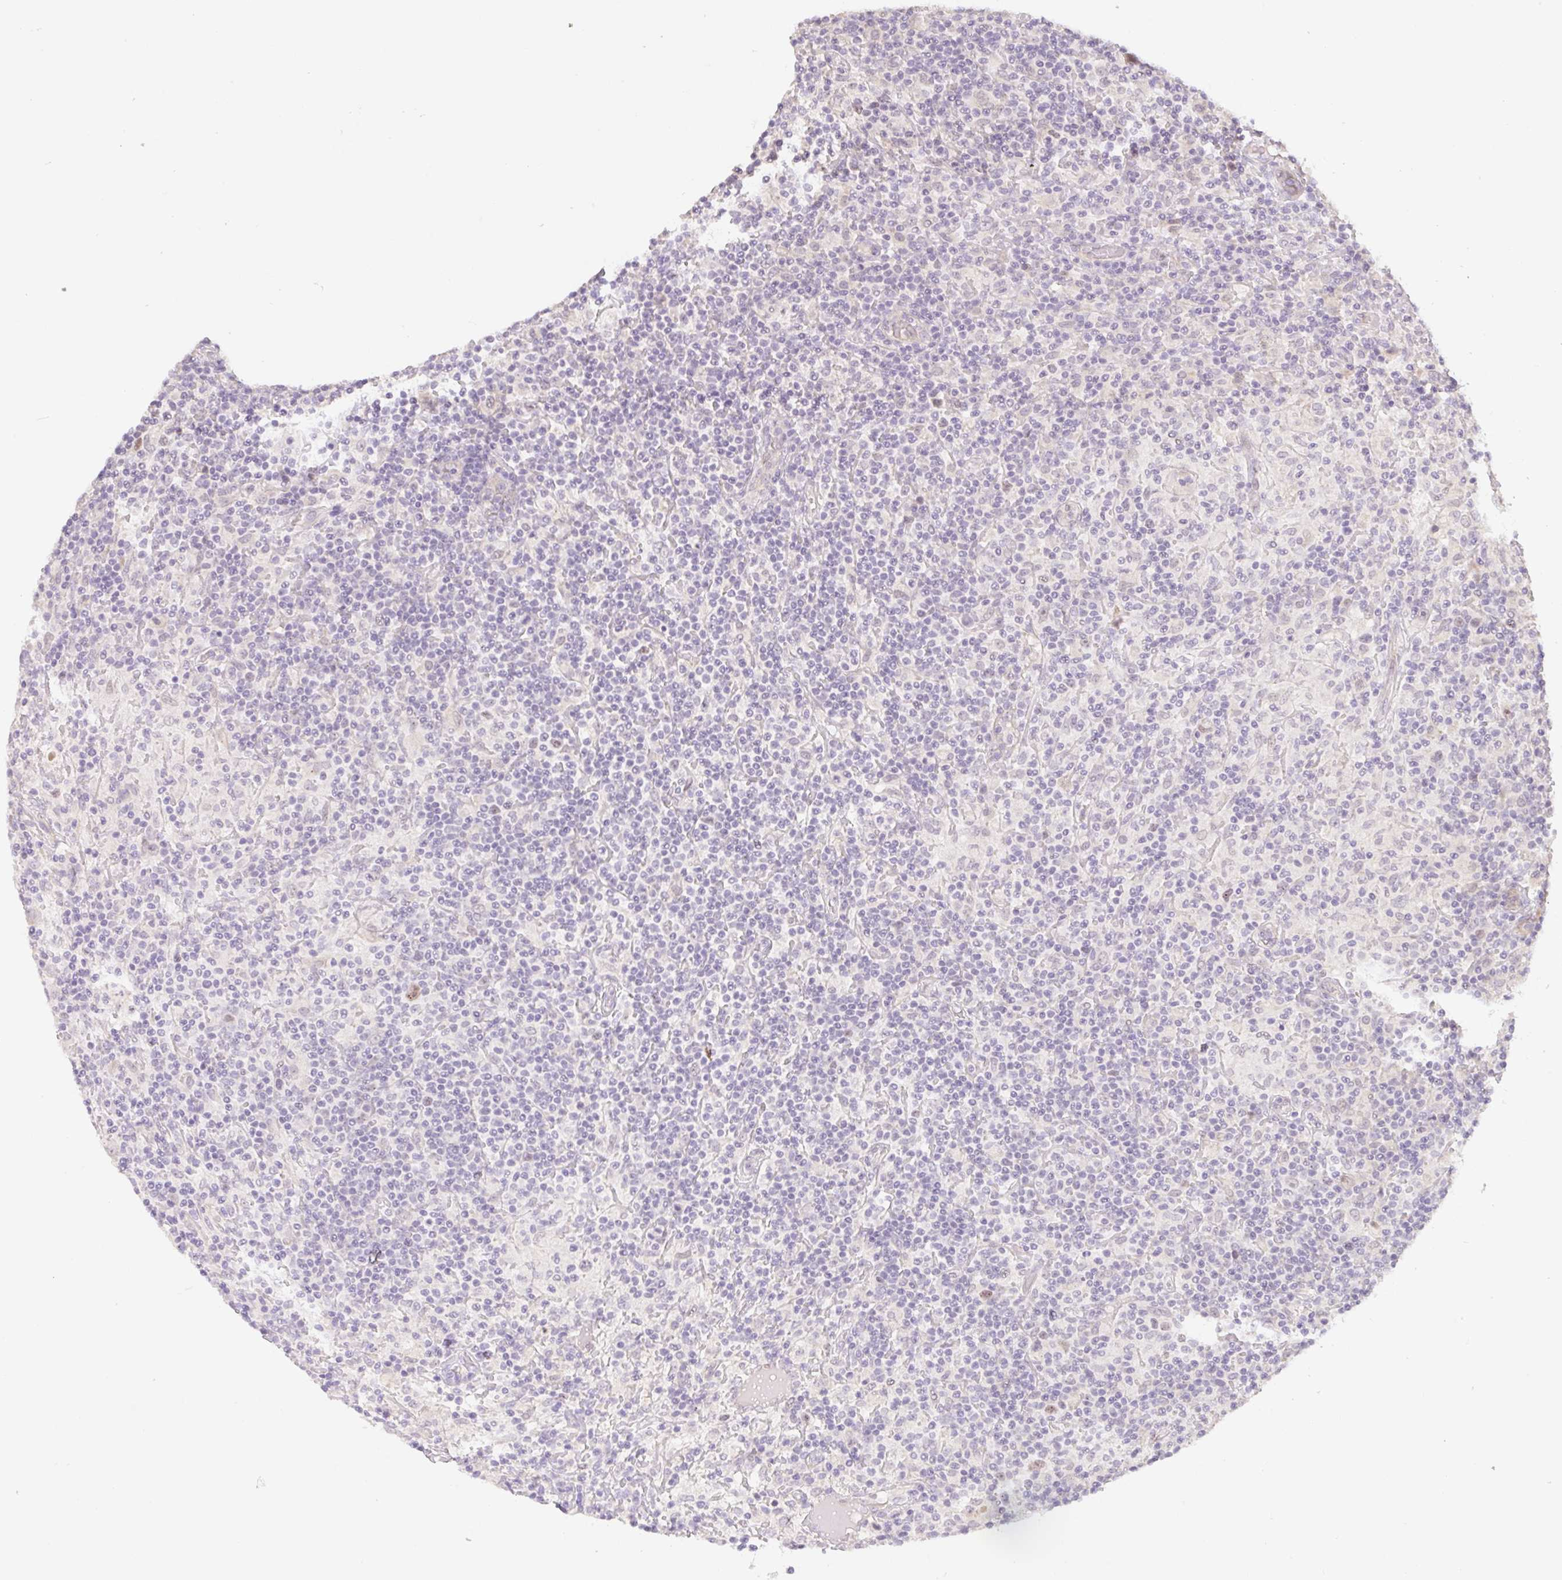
{"staining": {"intensity": "weak", "quantity": "25%-75%", "location": "nuclear"}, "tissue": "lymphoma", "cell_type": "Tumor cells", "image_type": "cancer", "snomed": [{"axis": "morphology", "description": "Hodgkin's disease, NOS"}, {"axis": "topography", "description": "Lymph node"}], "caption": "Immunohistochemistry histopathology image of lymphoma stained for a protein (brown), which demonstrates low levels of weak nuclear staining in about 25%-75% of tumor cells.", "gene": "MIA2", "patient": {"sex": "male", "age": 70}}